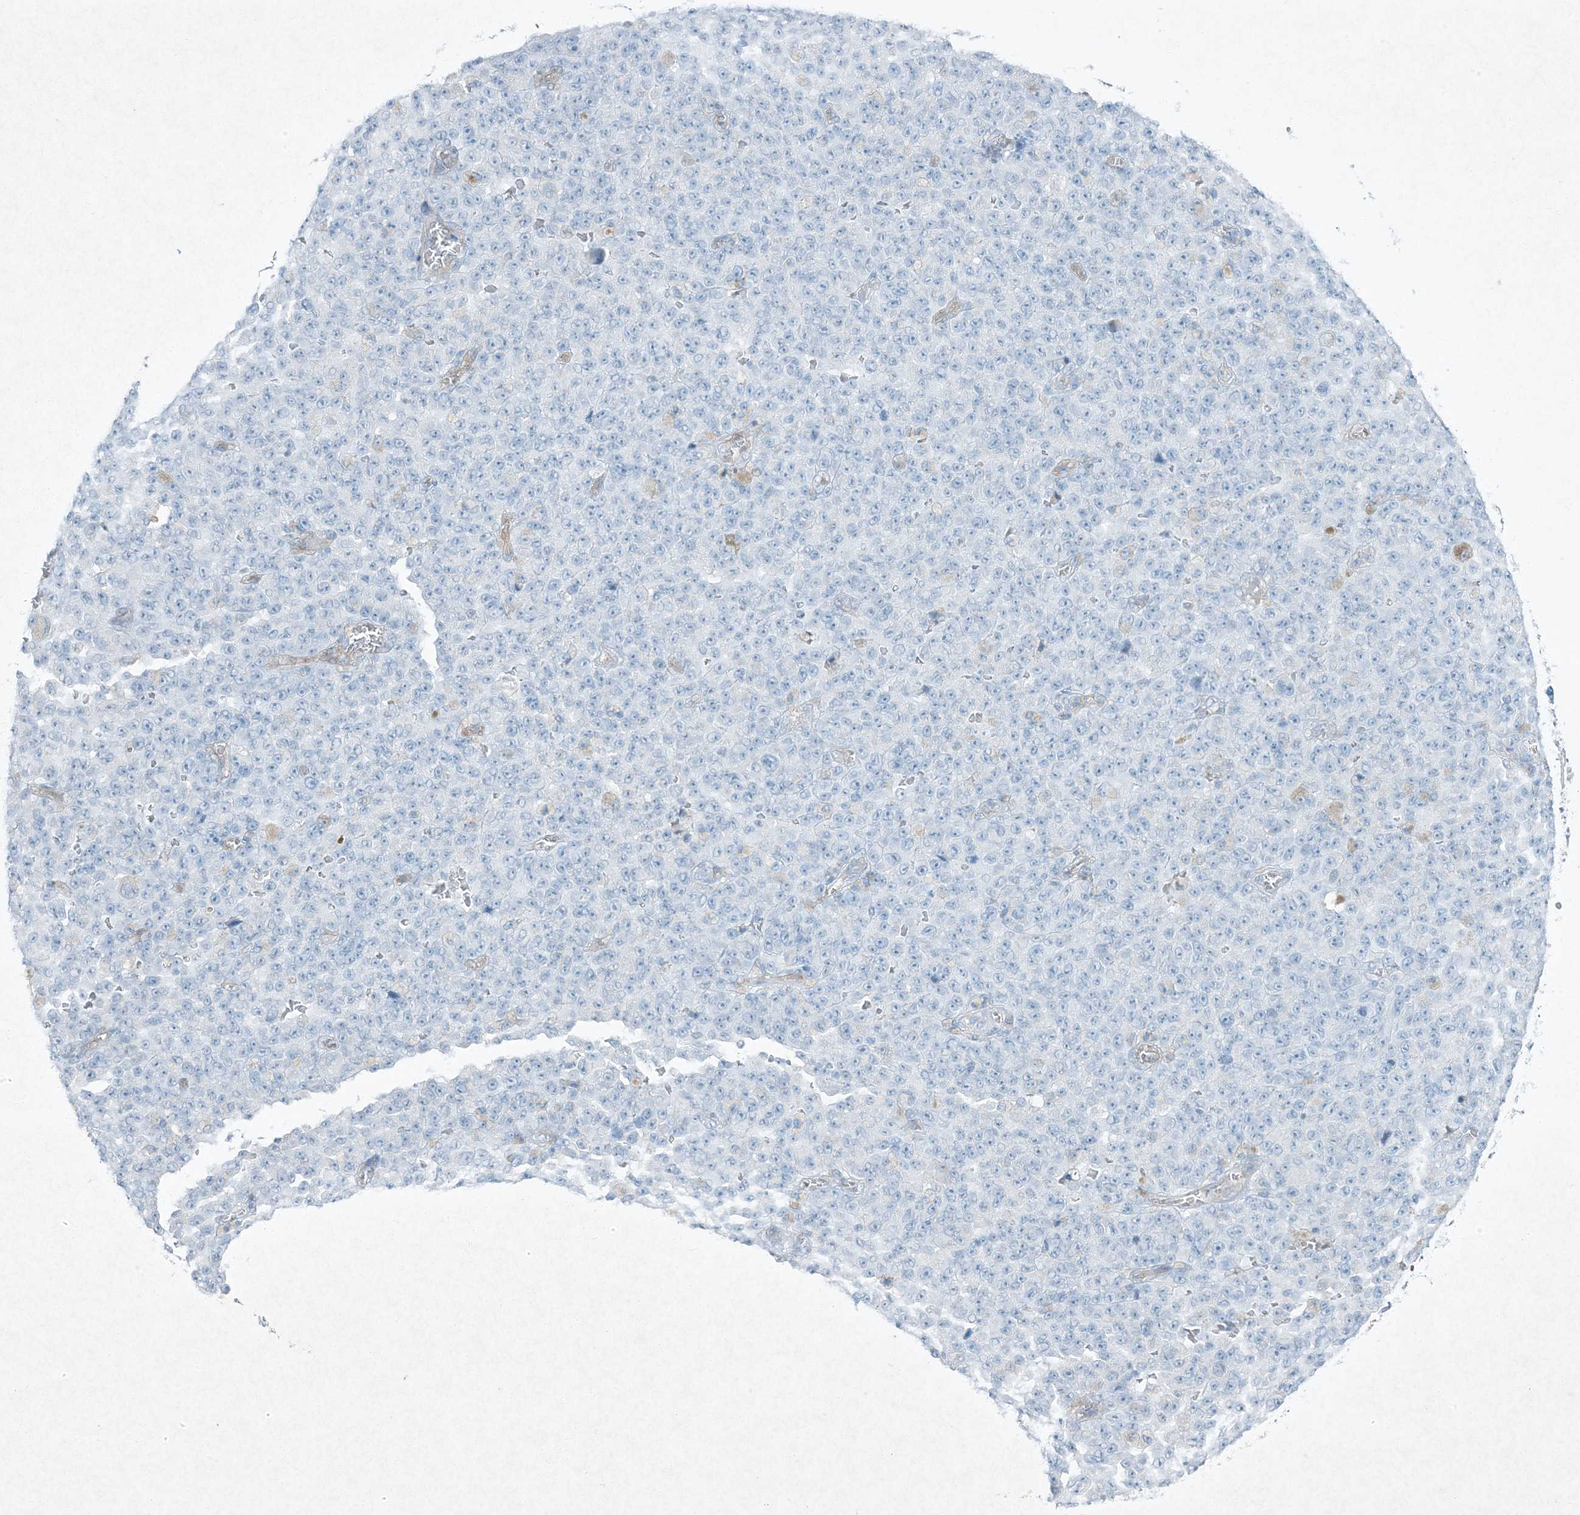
{"staining": {"intensity": "negative", "quantity": "none", "location": "none"}, "tissue": "melanoma", "cell_type": "Tumor cells", "image_type": "cancer", "snomed": [{"axis": "morphology", "description": "Malignant melanoma, NOS"}, {"axis": "topography", "description": "Skin"}], "caption": "DAB (3,3'-diaminobenzidine) immunohistochemical staining of malignant melanoma exhibits no significant positivity in tumor cells. (DAB immunohistochemistry (IHC), high magnification).", "gene": "PGM5", "patient": {"sex": "female", "age": 82}}